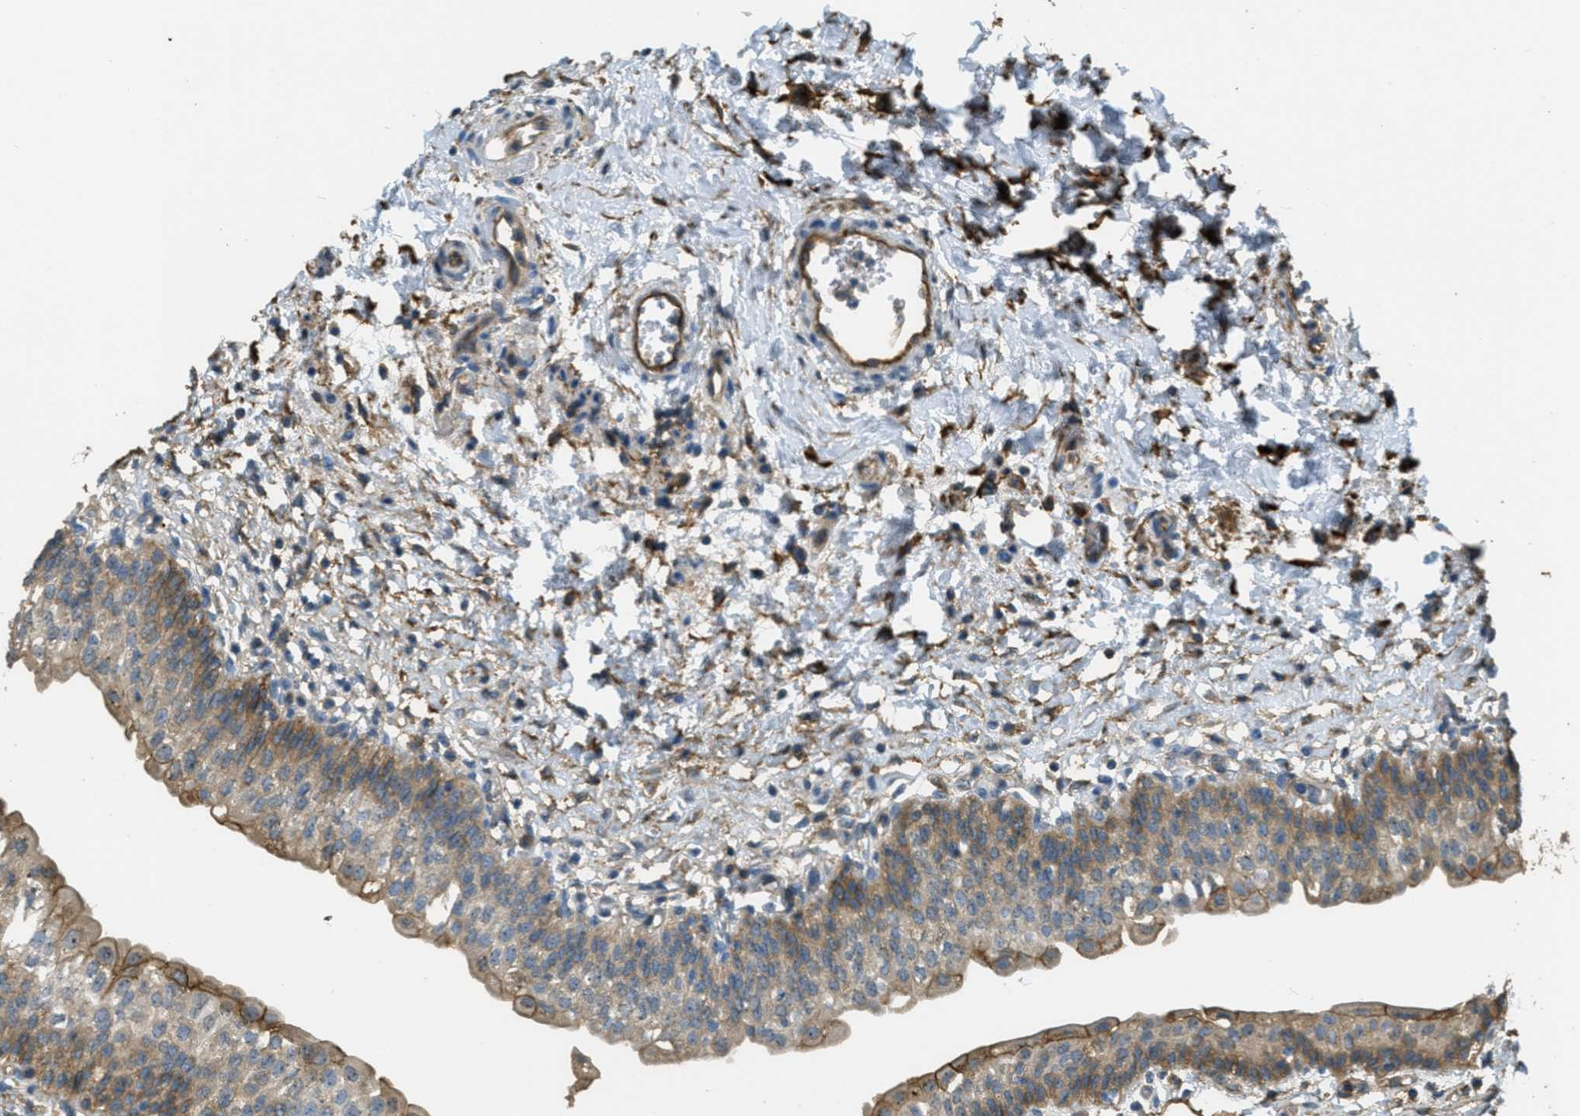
{"staining": {"intensity": "moderate", "quantity": "25%-75%", "location": "cytoplasmic/membranous,nuclear"}, "tissue": "urinary bladder", "cell_type": "Urothelial cells", "image_type": "normal", "snomed": [{"axis": "morphology", "description": "Normal tissue, NOS"}, {"axis": "topography", "description": "Urinary bladder"}], "caption": "Urinary bladder stained with DAB (3,3'-diaminobenzidine) immunohistochemistry exhibits medium levels of moderate cytoplasmic/membranous,nuclear expression in approximately 25%-75% of urothelial cells.", "gene": "OSMR", "patient": {"sex": "male", "age": 55}}